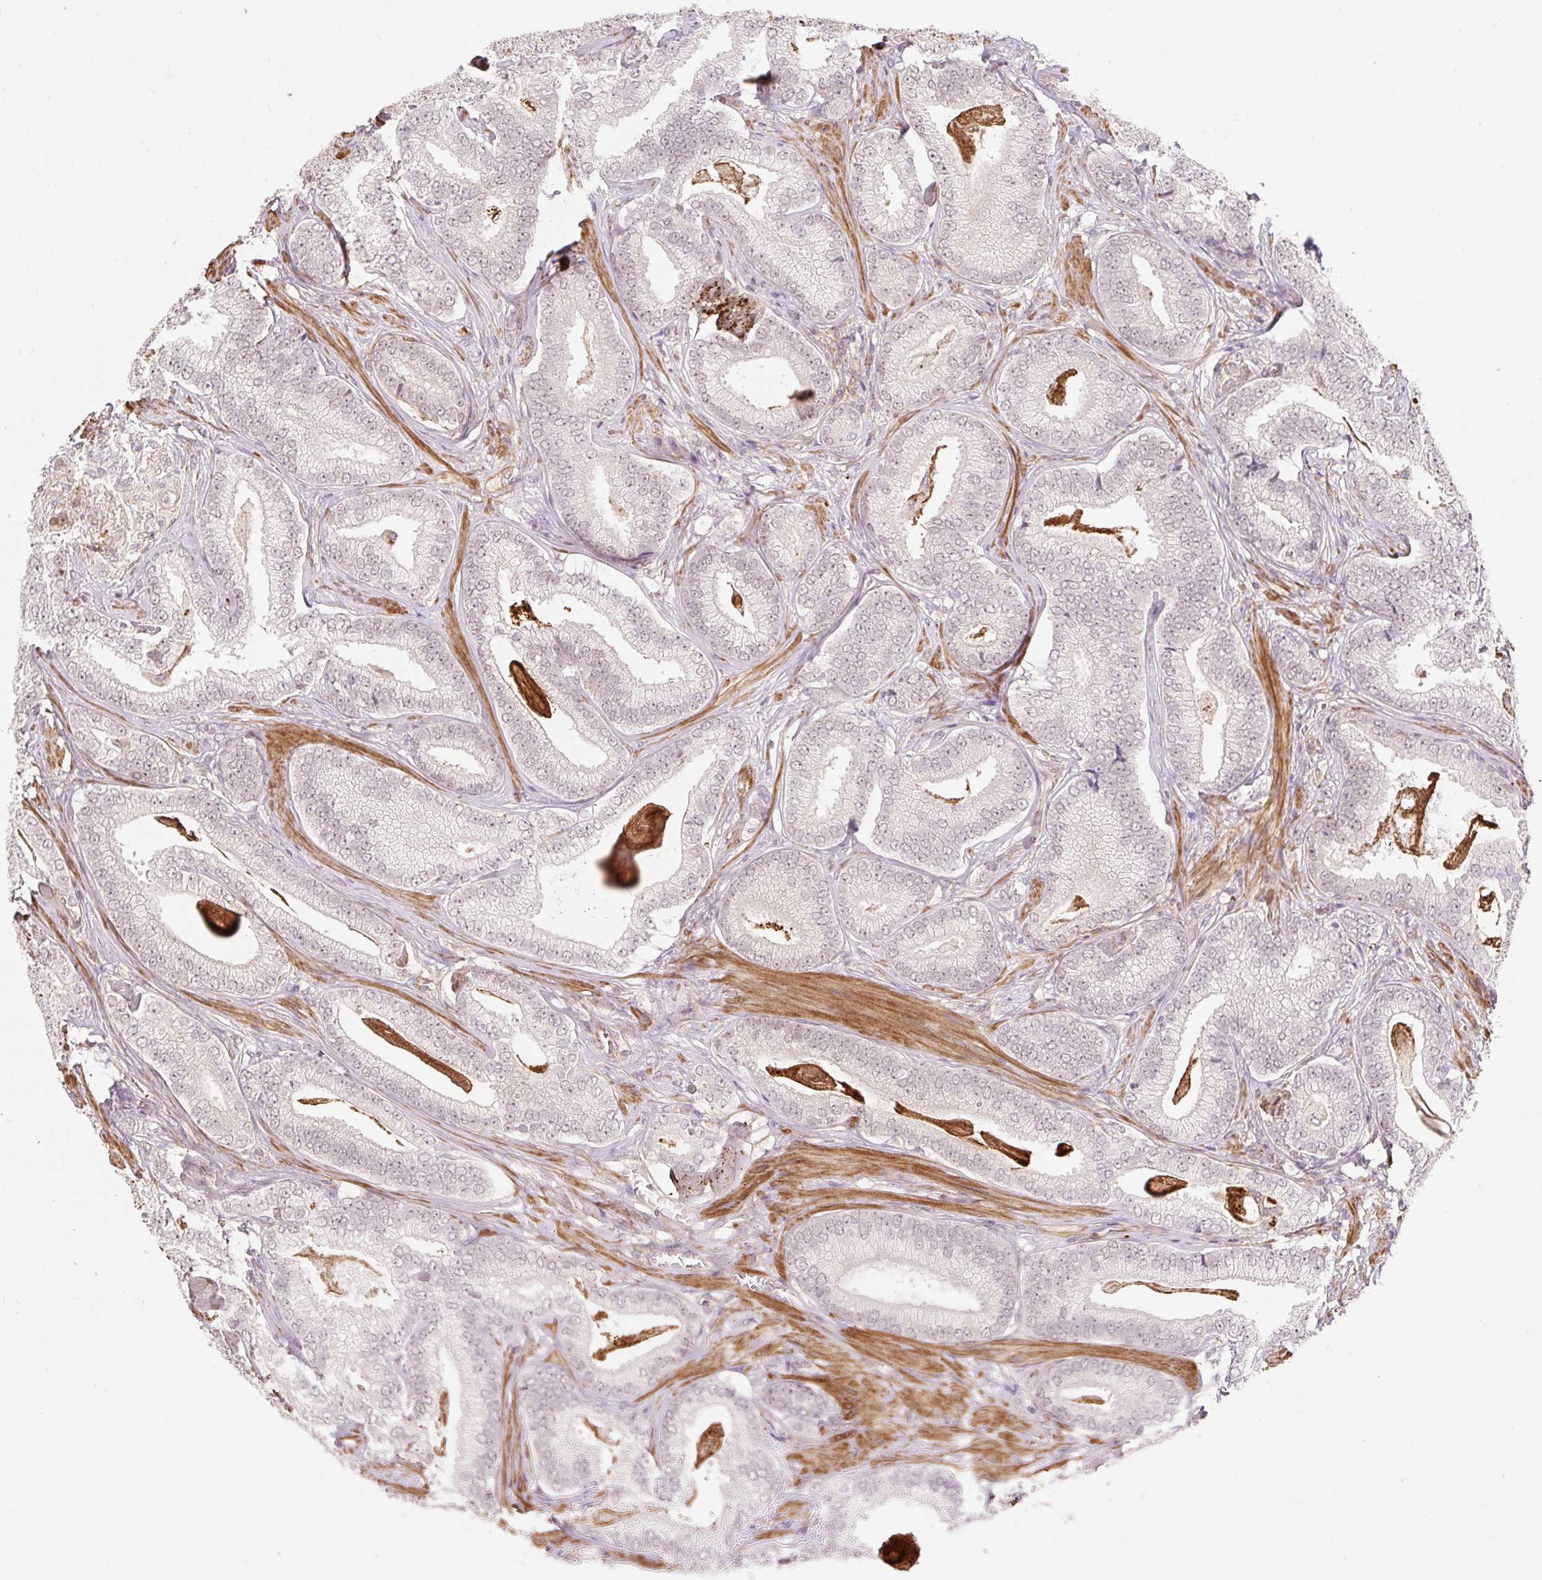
{"staining": {"intensity": "weak", "quantity": "25%-75%", "location": "nuclear"}, "tissue": "prostate cancer", "cell_type": "Tumor cells", "image_type": "cancer", "snomed": [{"axis": "morphology", "description": "Adenocarcinoma, Low grade"}, {"axis": "topography", "description": "Prostate"}], "caption": "Immunohistochemistry (IHC) staining of low-grade adenocarcinoma (prostate), which exhibits low levels of weak nuclear positivity in approximately 25%-75% of tumor cells indicating weak nuclear protein positivity. The staining was performed using DAB (brown) for protein detection and nuclei were counterstained in hematoxylin (blue).", "gene": "EMC10", "patient": {"sex": "male", "age": 63}}